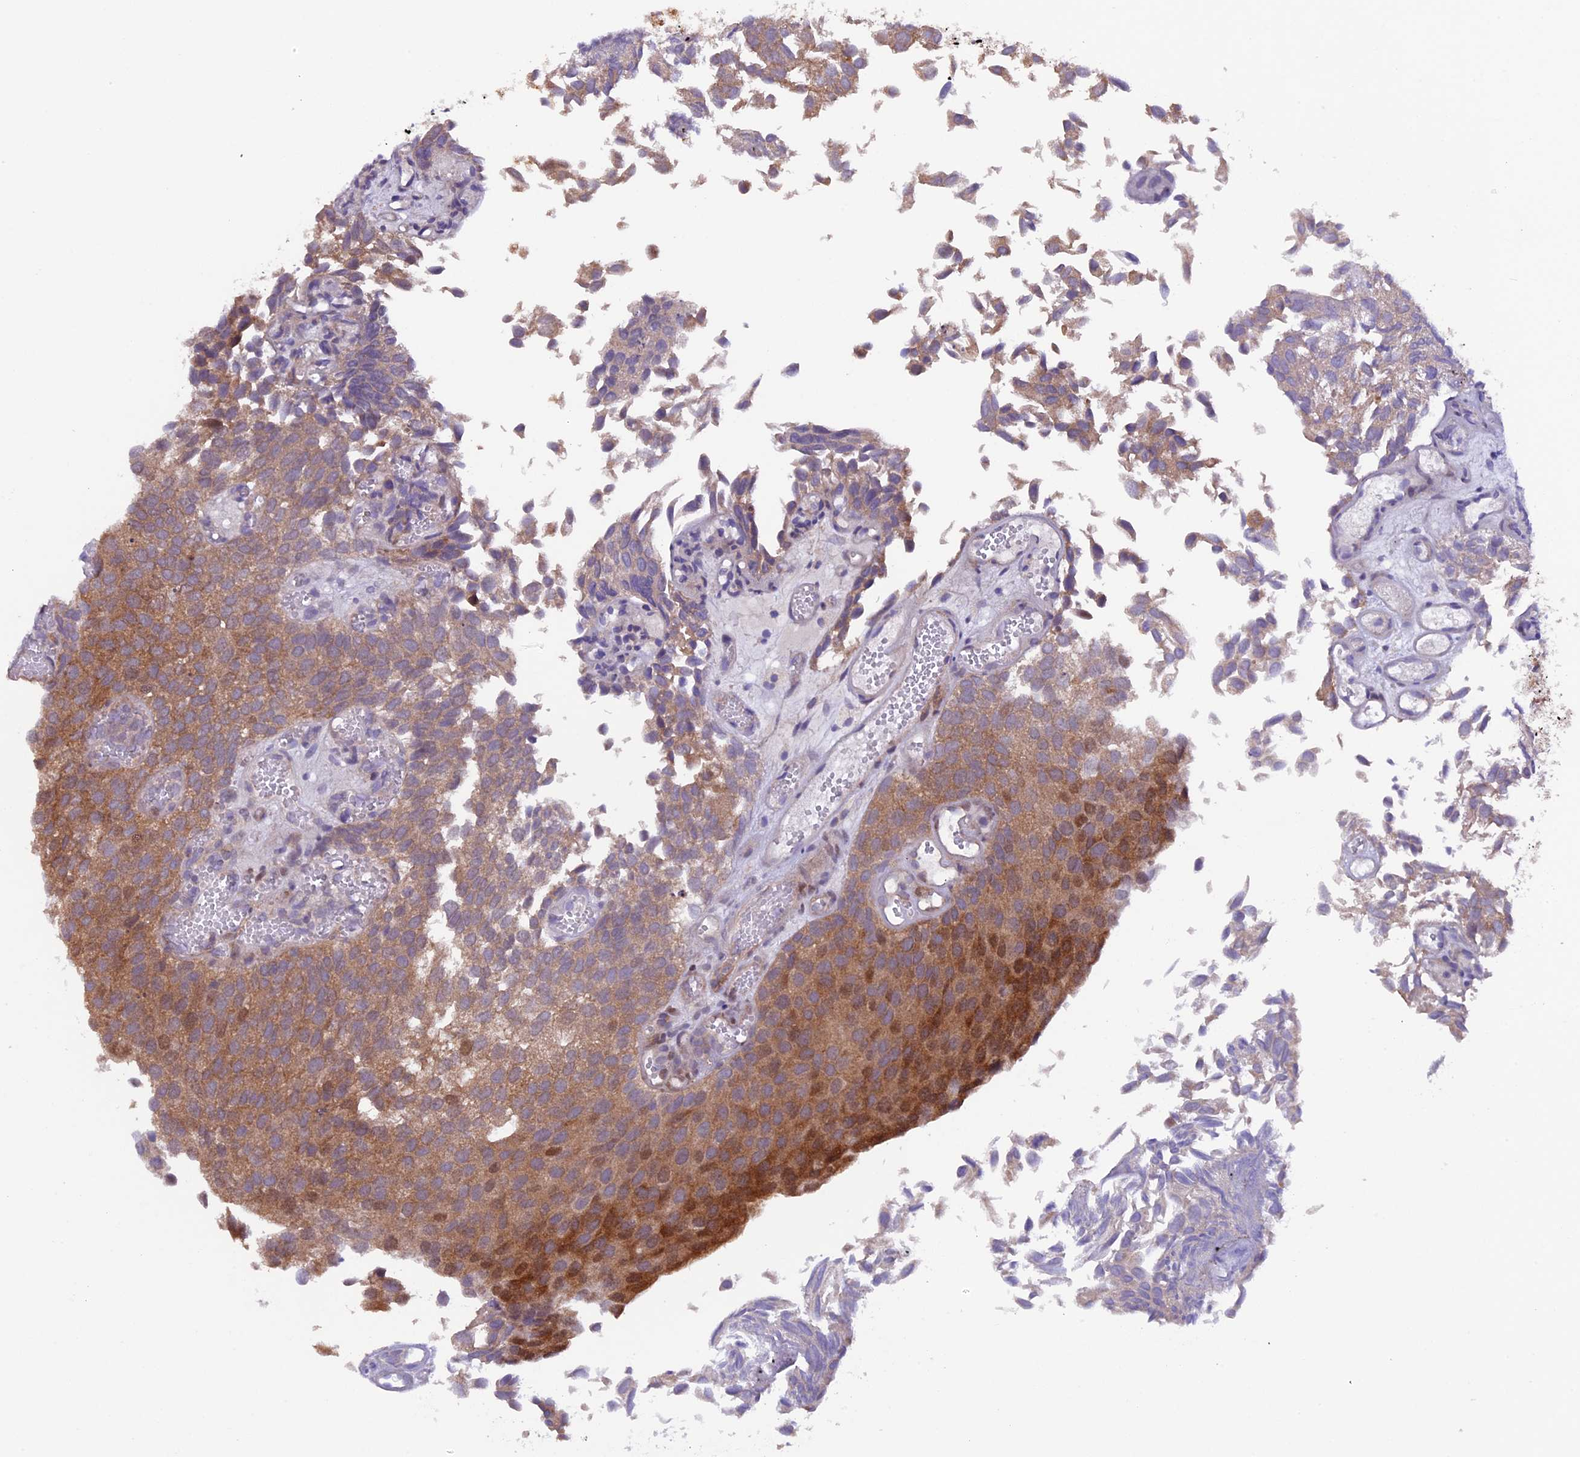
{"staining": {"intensity": "moderate", "quantity": ">75%", "location": "cytoplasmic/membranous"}, "tissue": "urothelial cancer", "cell_type": "Tumor cells", "image_type": "cancer", "snomed": [{"axis": "morphology", "description": "Urothelial carcinoma, Low grade"}, {"axis": "topography", "description": "Urinary bladder"}], "caption": "Immunohistochemical staining of urothelial cancer shows medium levels of moderate cytoplasmic/membranous protein staining in about >75% of tumor cells. The staining was performed using DAB, with brown indicating positive protein expression. Nuclei are stained blue with hematoxylin.", "gene": "XKR7", "patient": {"sex": "male", "age": 89}}